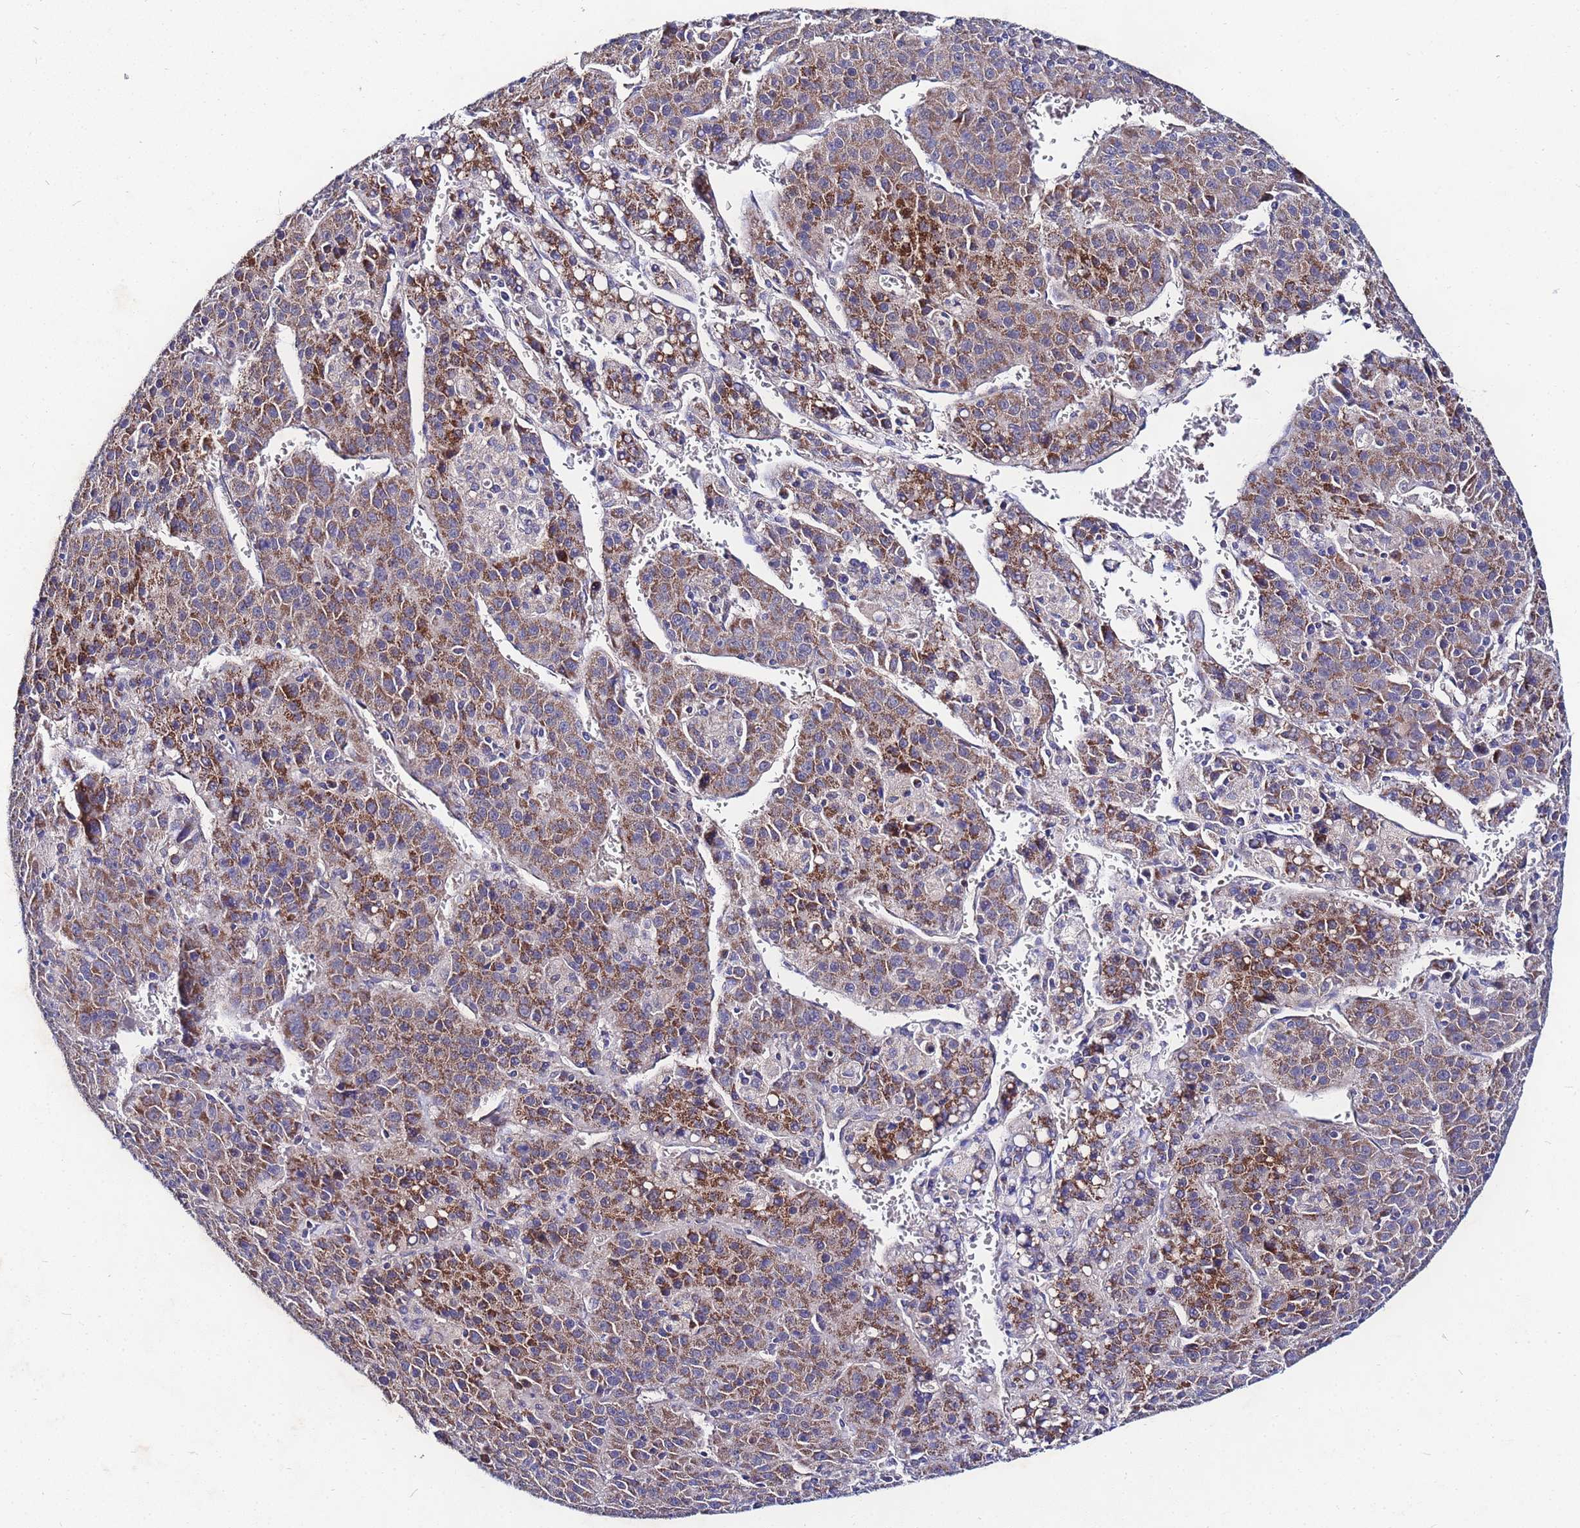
{"staining": {"intensity": "moderate", "quantity": ">75%", "location": "cytoplasmic/membranous"}, "tissue": "liver cancer", "cell_type": "Tumor cells", "image_type": "cancer", "snomed": [{"axis": "morphology", "description": "Carcinoma, Hepatocellular, NOS"}, {"axis": "topography", "description": "Liver"}], "caption": "The micrograph demonstrates staining of liver cancer, revealing moderate cytoplasmic/membranous protein positivity (brown color) within tumor cells.", "gene": "FAHD2A", "patient": {"sex": "female", "age": 53}}